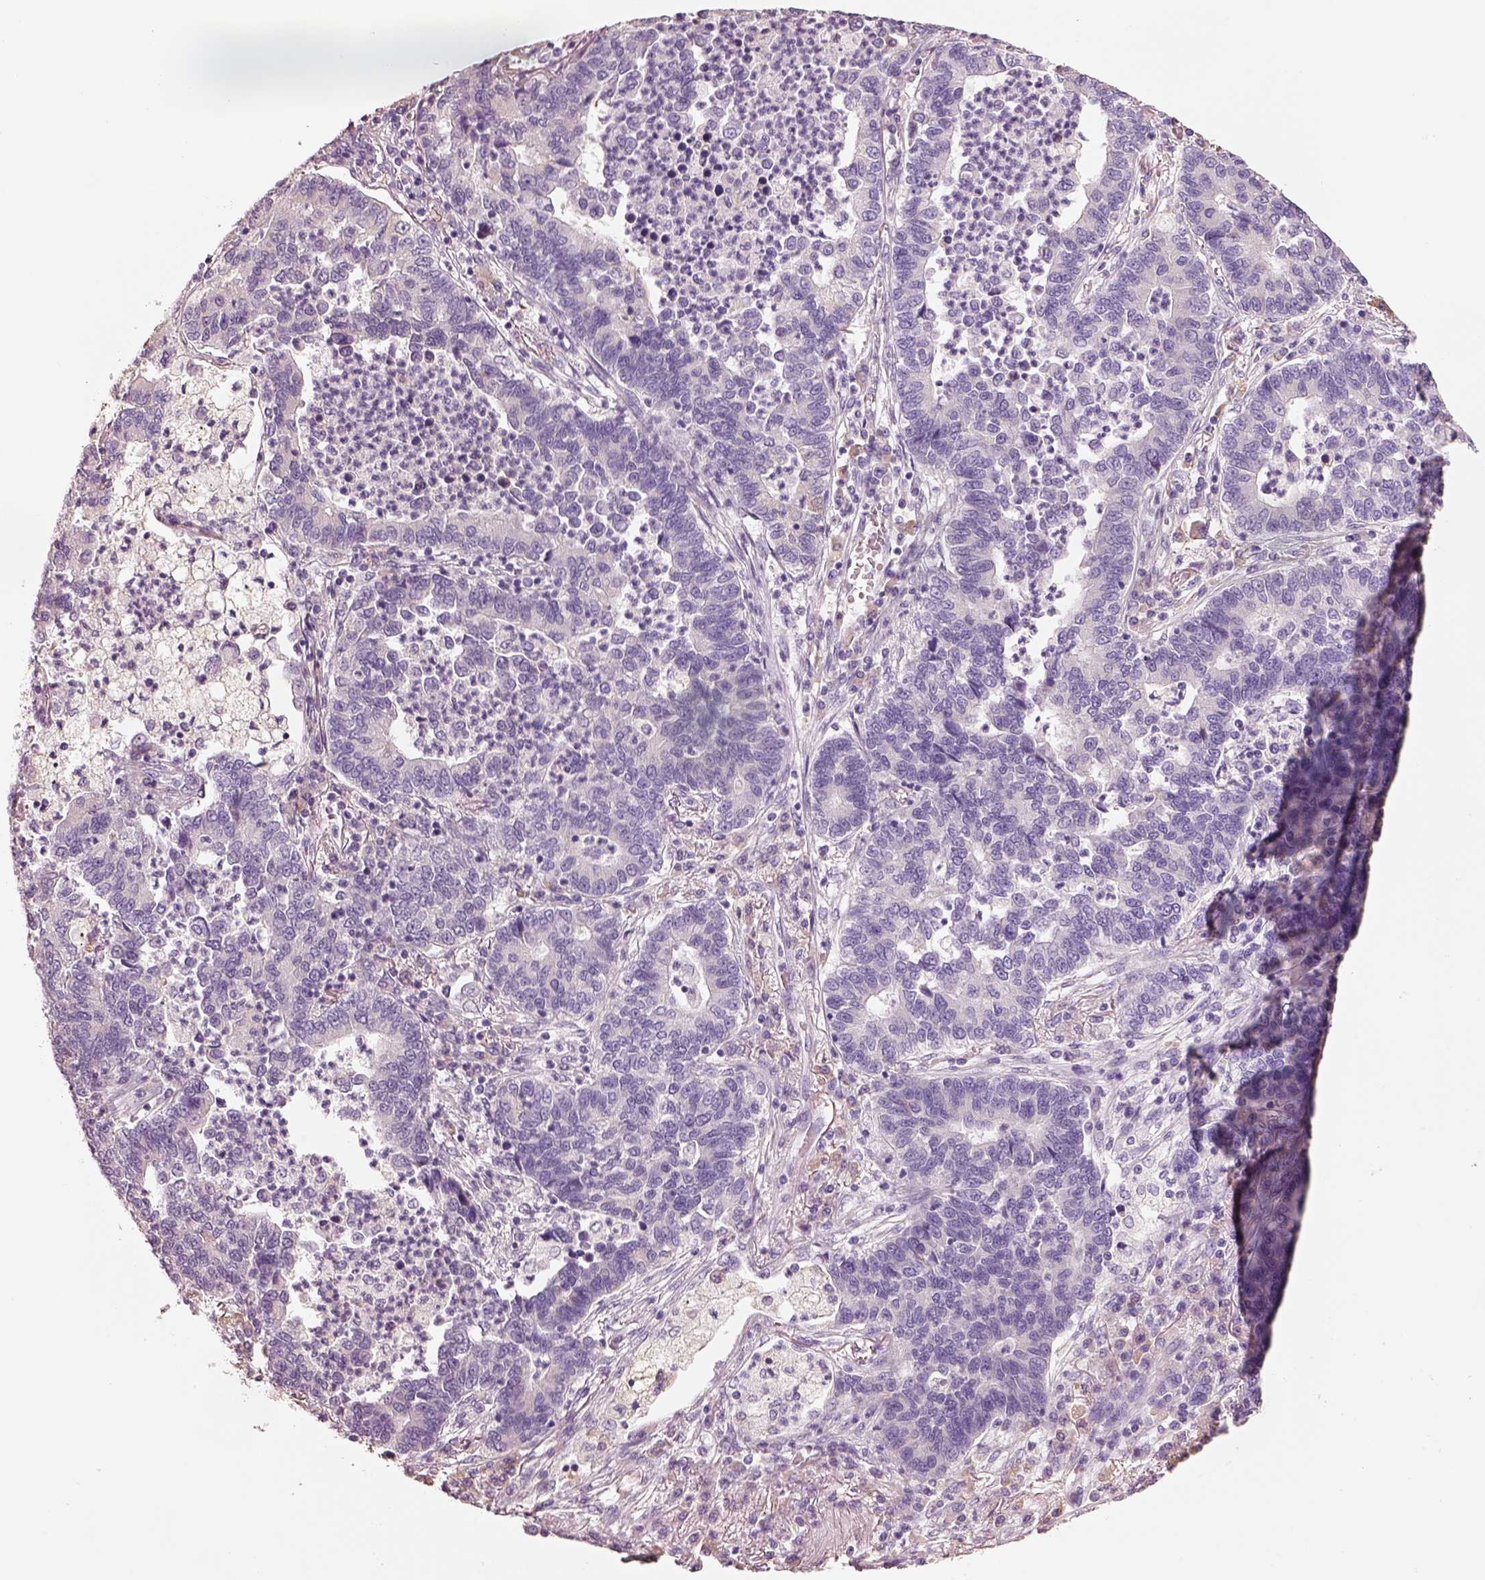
{"staining": {"intensity": "negative", "quantity": "none", "location": "none"}, "tissue": "lung cancer", "cell_type": "Tumor cells", "image_type": "cancer", "snomed": [{"axis": "morphology", "description": "Adenocarcinoma, NOS"}, {"axis": "topography", "description": "Lung"}], "caption": "This is an immunohistochemistry histopathology image of adenocarcinoma (lung). There is no staining in tumor cells.", "gene": "PNOC", "patient": {"sex": "female", "age": 57}}